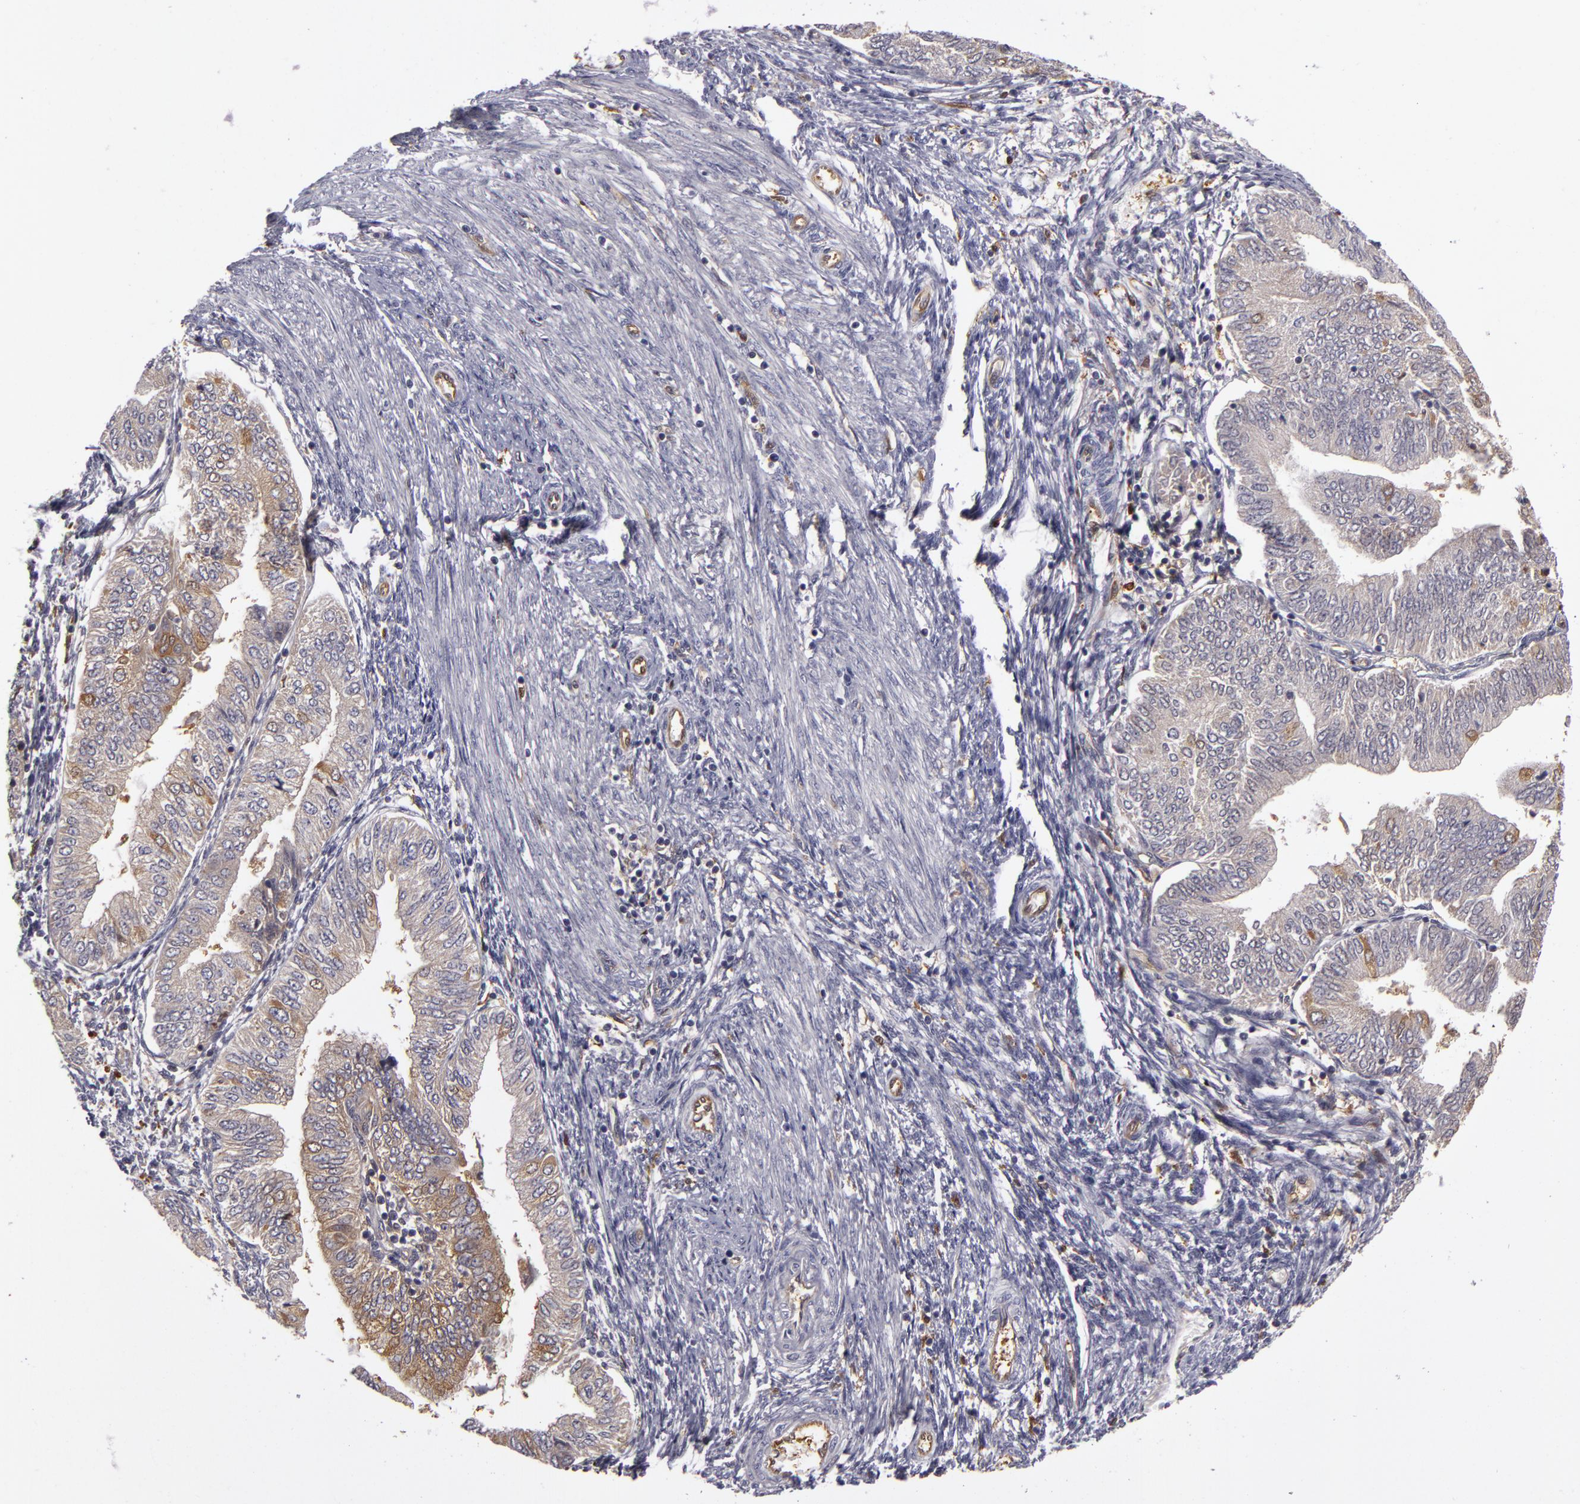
{"staining": {"intensity": "weak", "quantity": ">75%", "location": "cytoplasmic/membranous"}, "tissue": "endometrial cancer", "cell_type": "Tumor cells", "image_type": "cancer", "snomed": [{"axis": "morphology", "description": "Adenocarcinoma, NOS"}, {"axis": "topography", "description": "Endometrium"}], "caption": "Protein analysis of endometrial adenocarcinoma tissue exhibits weak cytoplasmic/membranous staining in approximately >75% of tumor cells.", "gene": "ZNF229", "patient": {"sex": "female", "age": 51}}